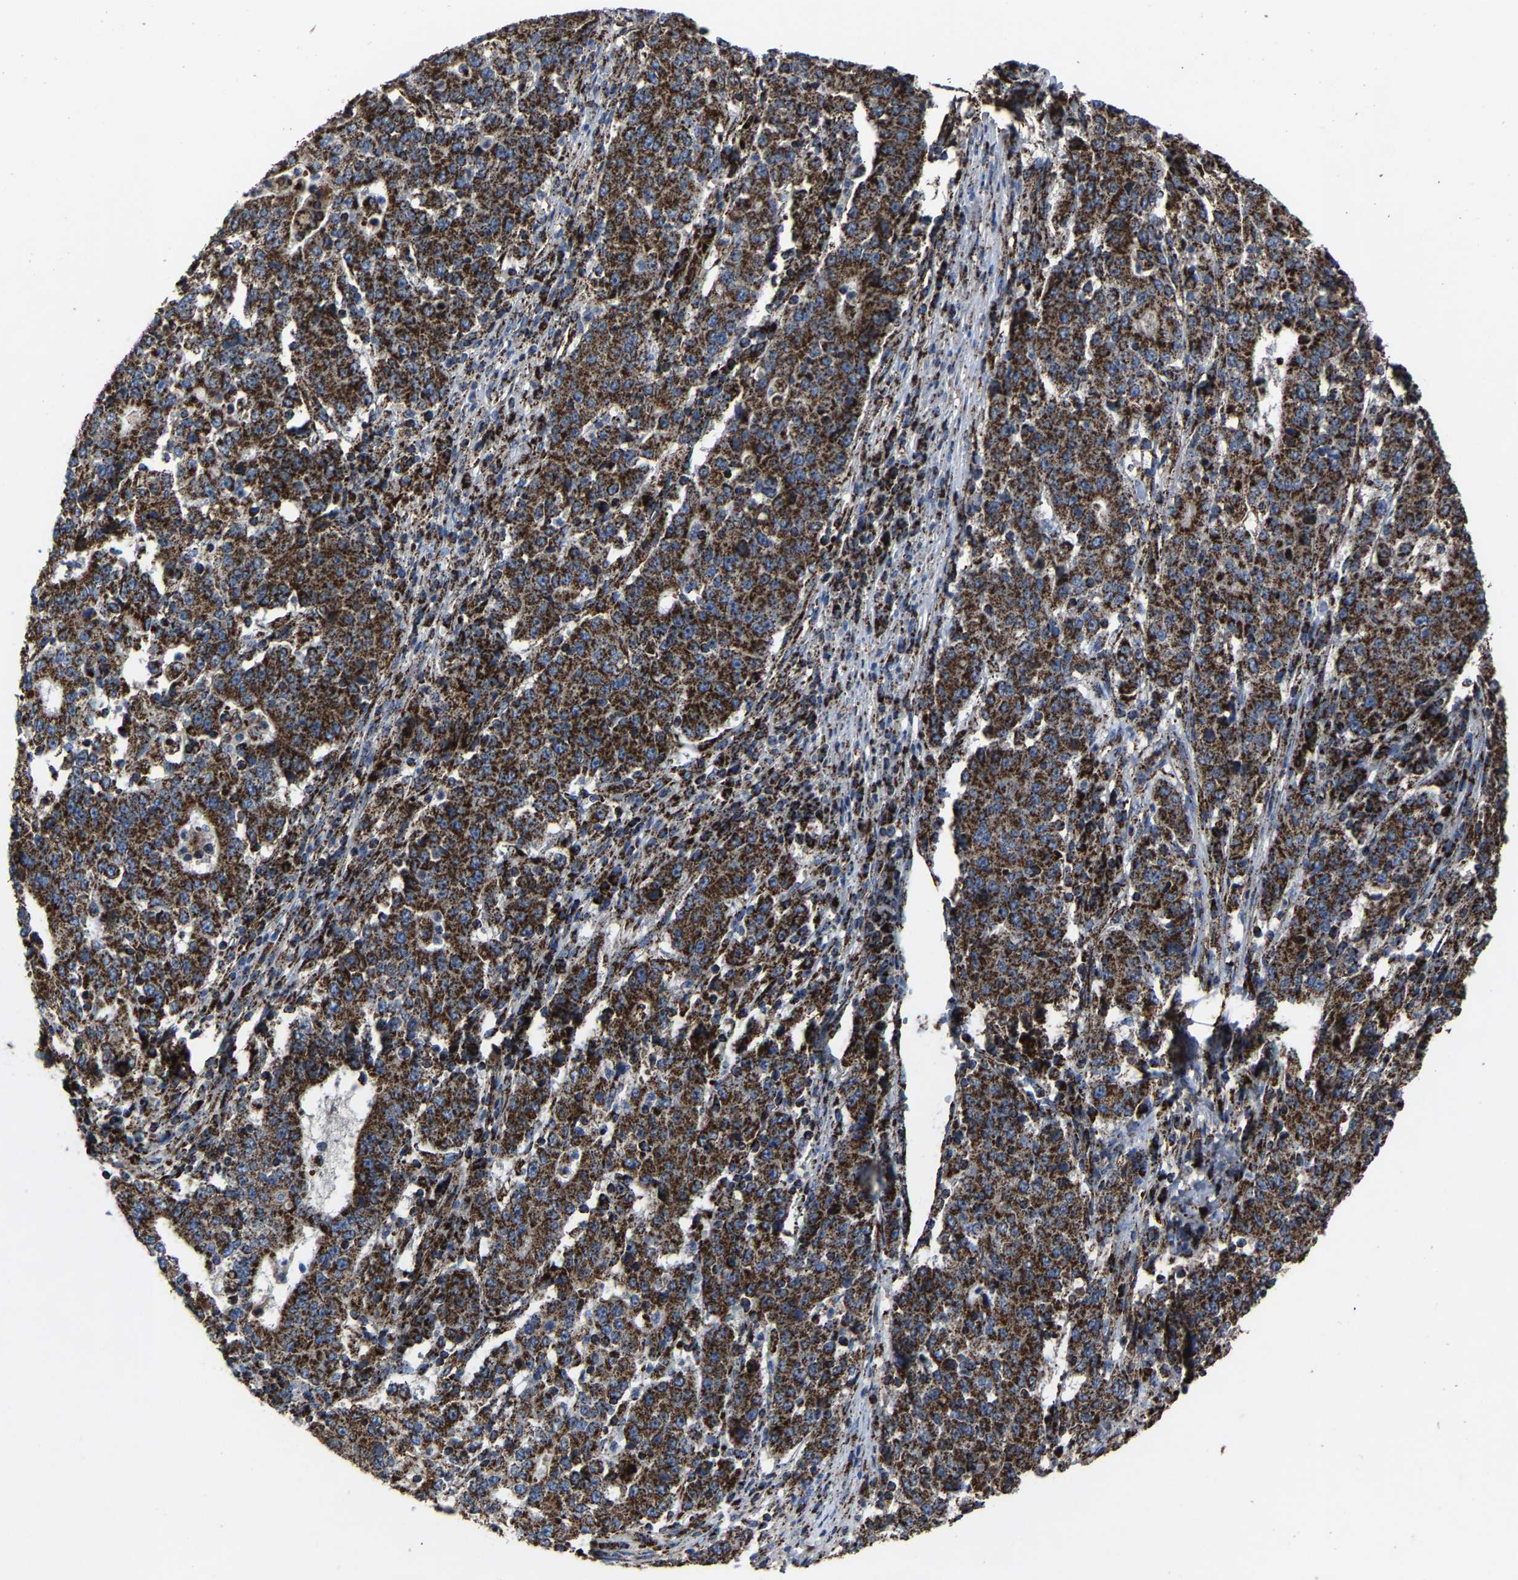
{"staining": {"intensity": "strong", "quantity": ">75%", "location": "cytoplasmic/membranous"}, "tissue": "stomach cancer", "cell_type": "Tumor cells", "image_type": "cancer", "snomed": [{"axis": "morphology", "description": "Adenocarcinoma, NOS"}, {"axis": "topography", "description": "Stomach"}], "caption": "This photomicrograph reveals immunohistochemistry staining of human stomach adenocarcinoma, with high strong cytoplasmic/membranous positivity in approximately >75% of tumor cells.", "gene": "NDUFV3", "patient": {"sex": "male", "age": 59}}